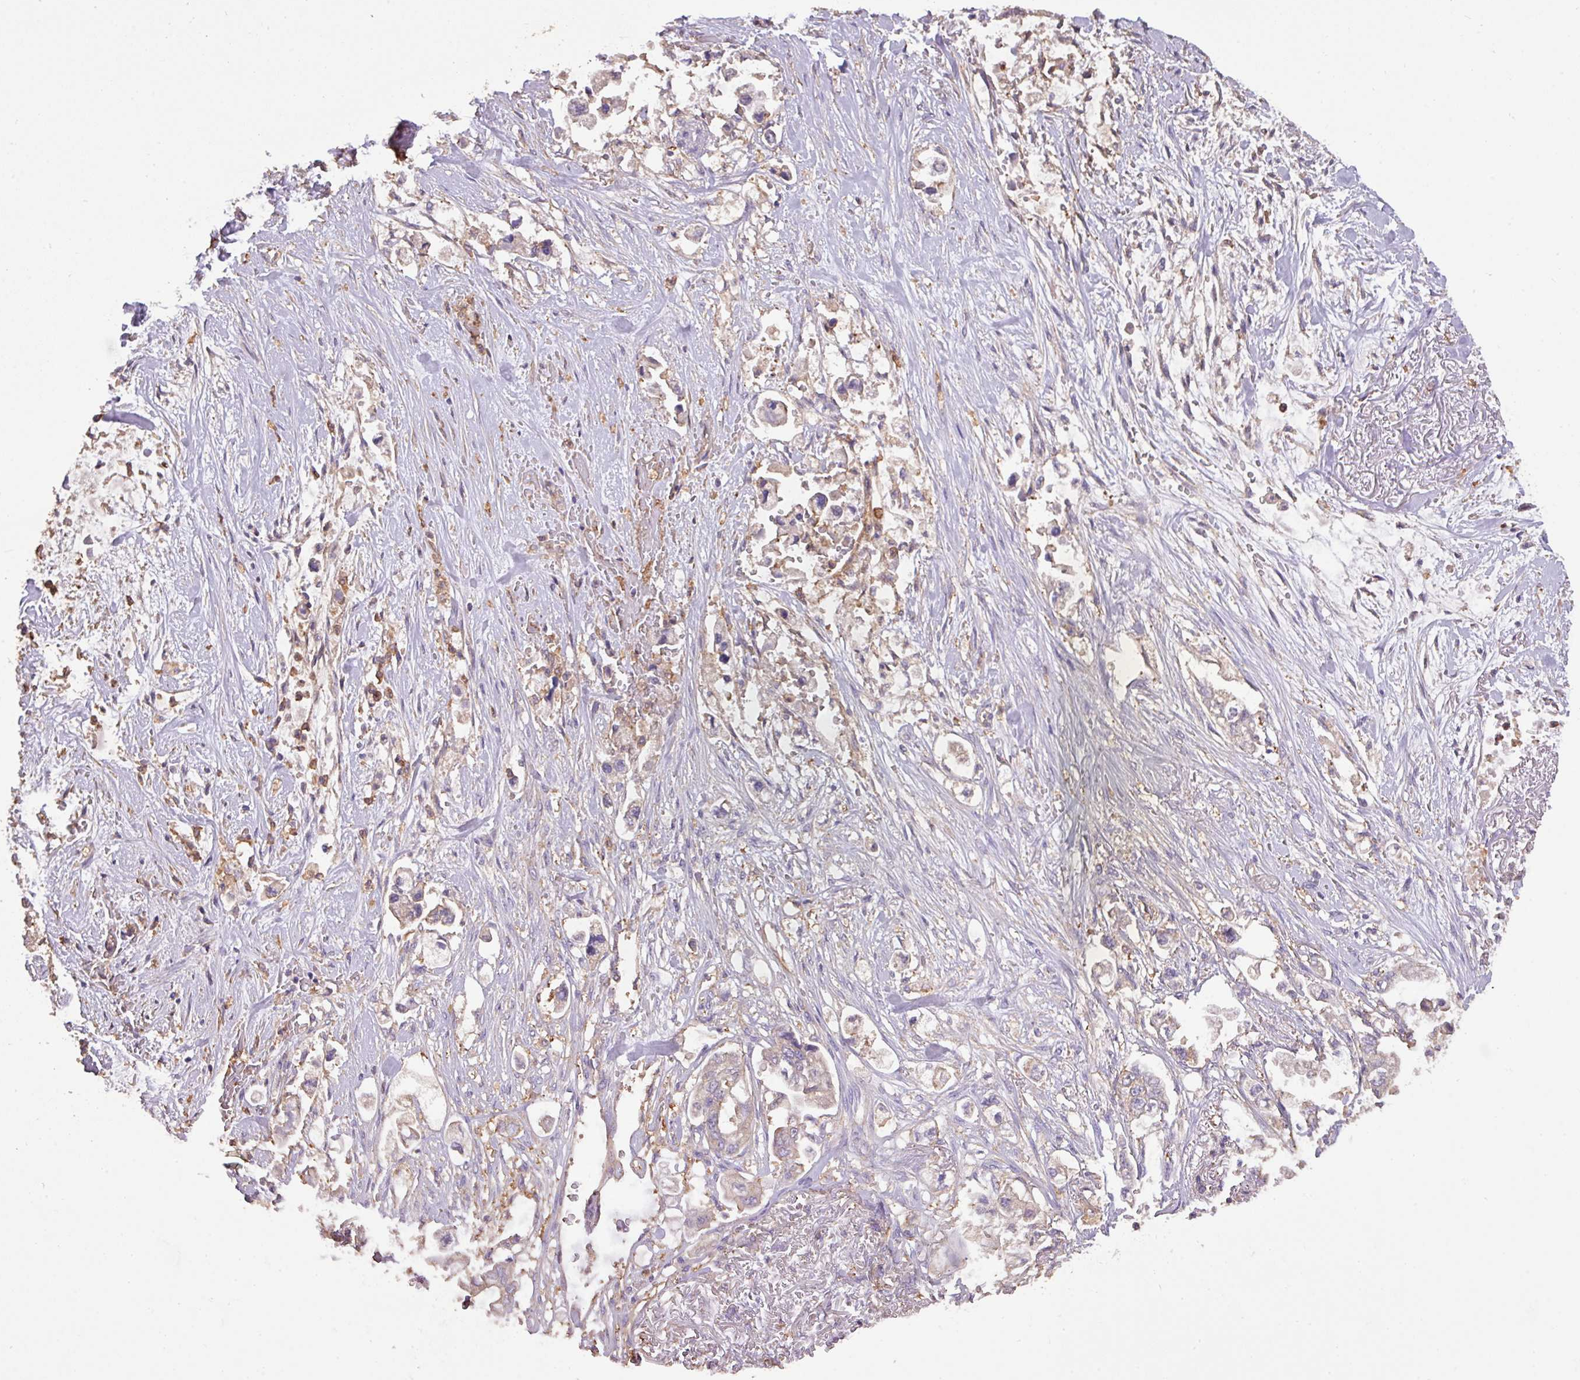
{"staining": {"intensity": "negative", "quantity": "none", "location": "none"}, "tissue": "stomach cancer", "cell_type": "Tumor cells", "image_type": "cancer", "snomed": [{"axis": "morphology", "description": "Adenocarcinoma, NOS"}, {"axis": "topography", "description": "Stomach"}], "caption": "An image of human stomach adenocarcinoma is negative for staining in tumor cells.", "gene": "CALML4", "patient": {"sex": "male", "age": 62}}